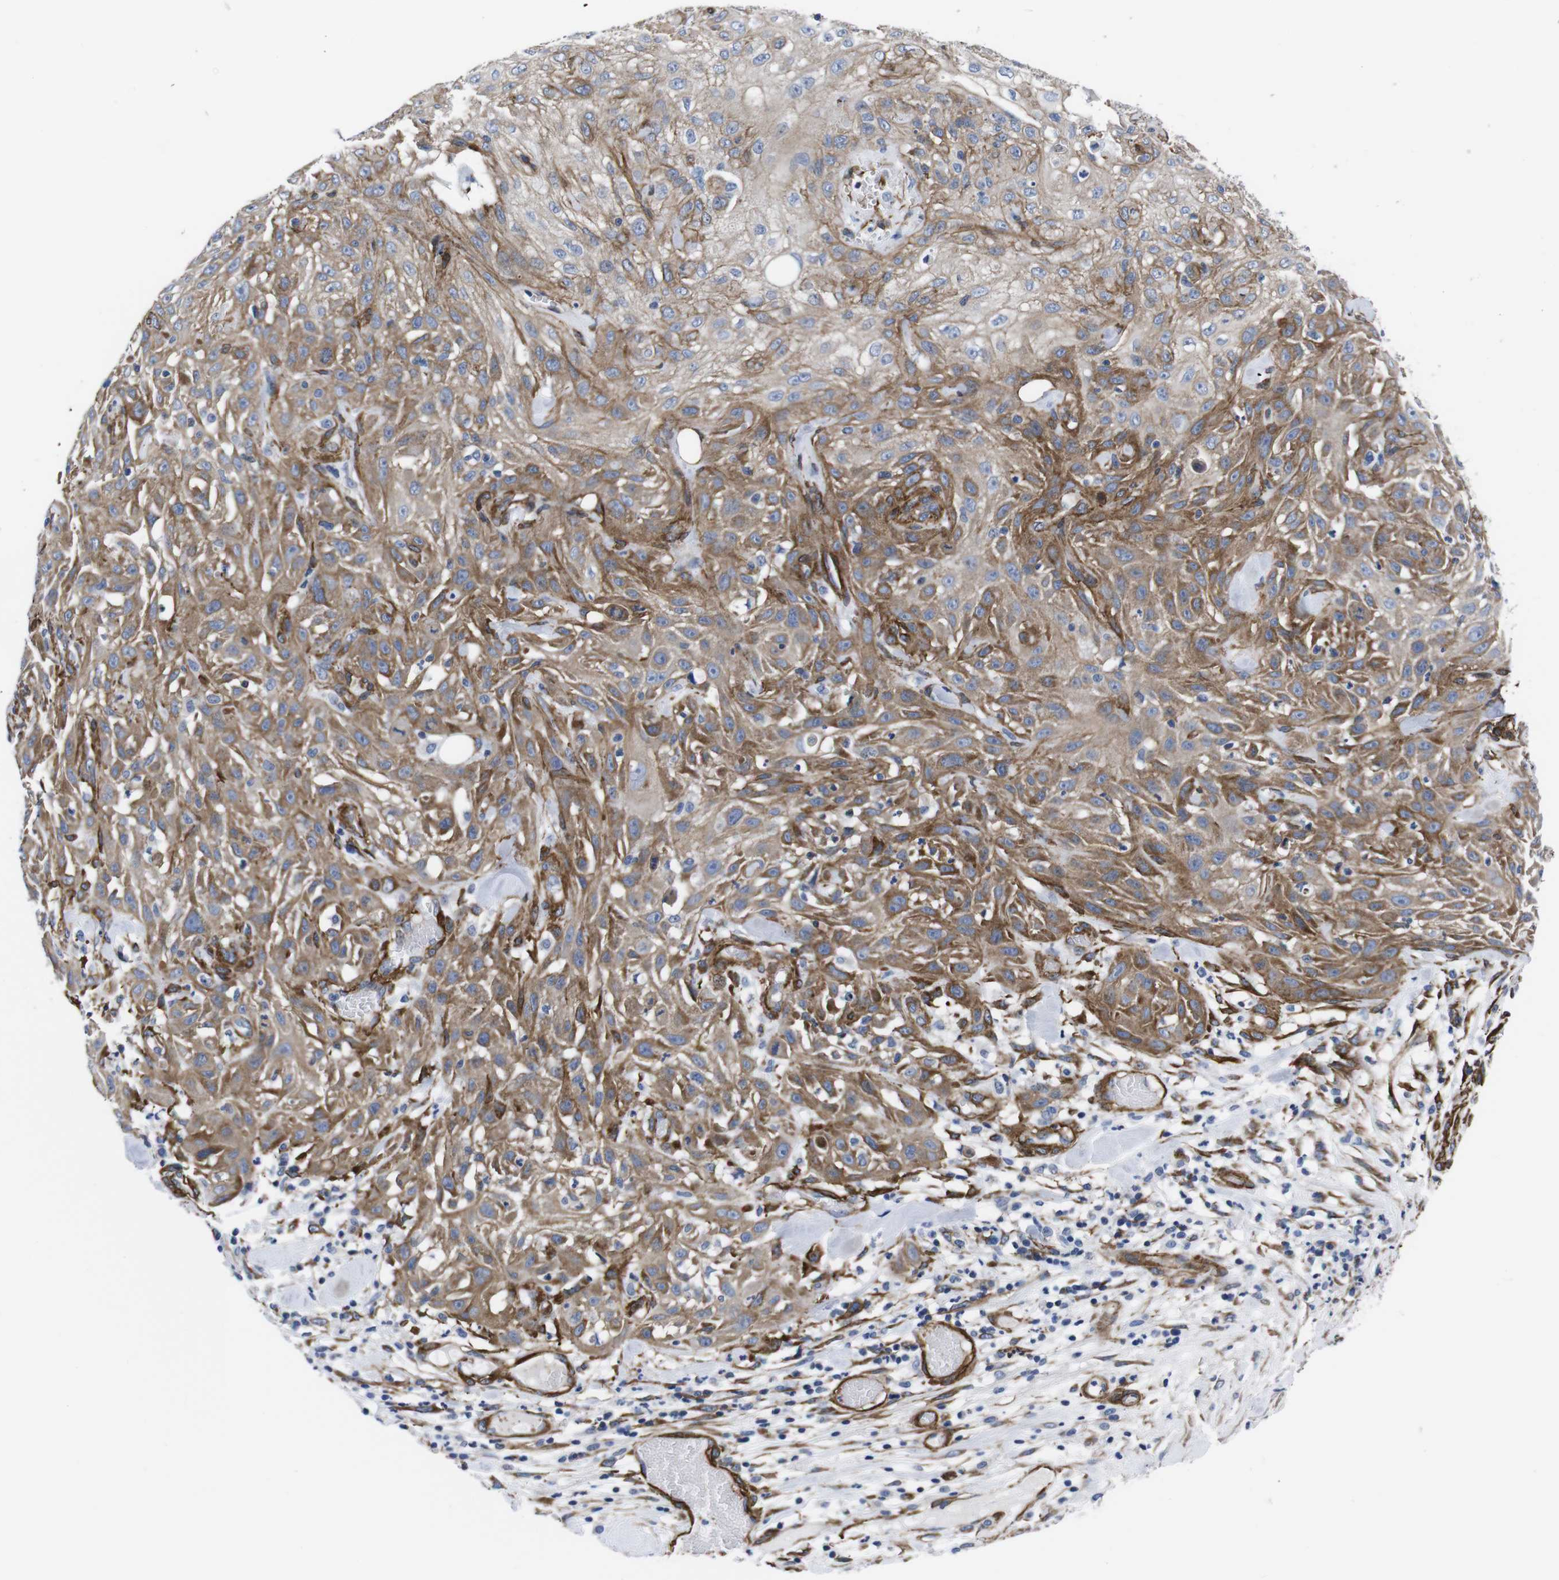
{"staining": {"intensity": "moderate", "quantity": ">75%", "location": "cytoplasmic/membranous"}, "tissue": "skin cancer", "cell_type": "Tumor cells", "image_type": "cancer", "snomed": [{"axis": "morphology", "description": "Squamous cell carcinoma, NOS"}, {"axis": "topography", "description": "Skin"}], "caption": "DAB immunohistochemical staining of human squamous cell carcinoma (skin) shows moderate cytoplasmic/membranous protein expression in approximately >75% of tumor cells. (brown staining indicates protein expression, while blue staining denotes nuclei).", "gene": "WNT10A", "patient": {"sex": "male", "age": 75}}